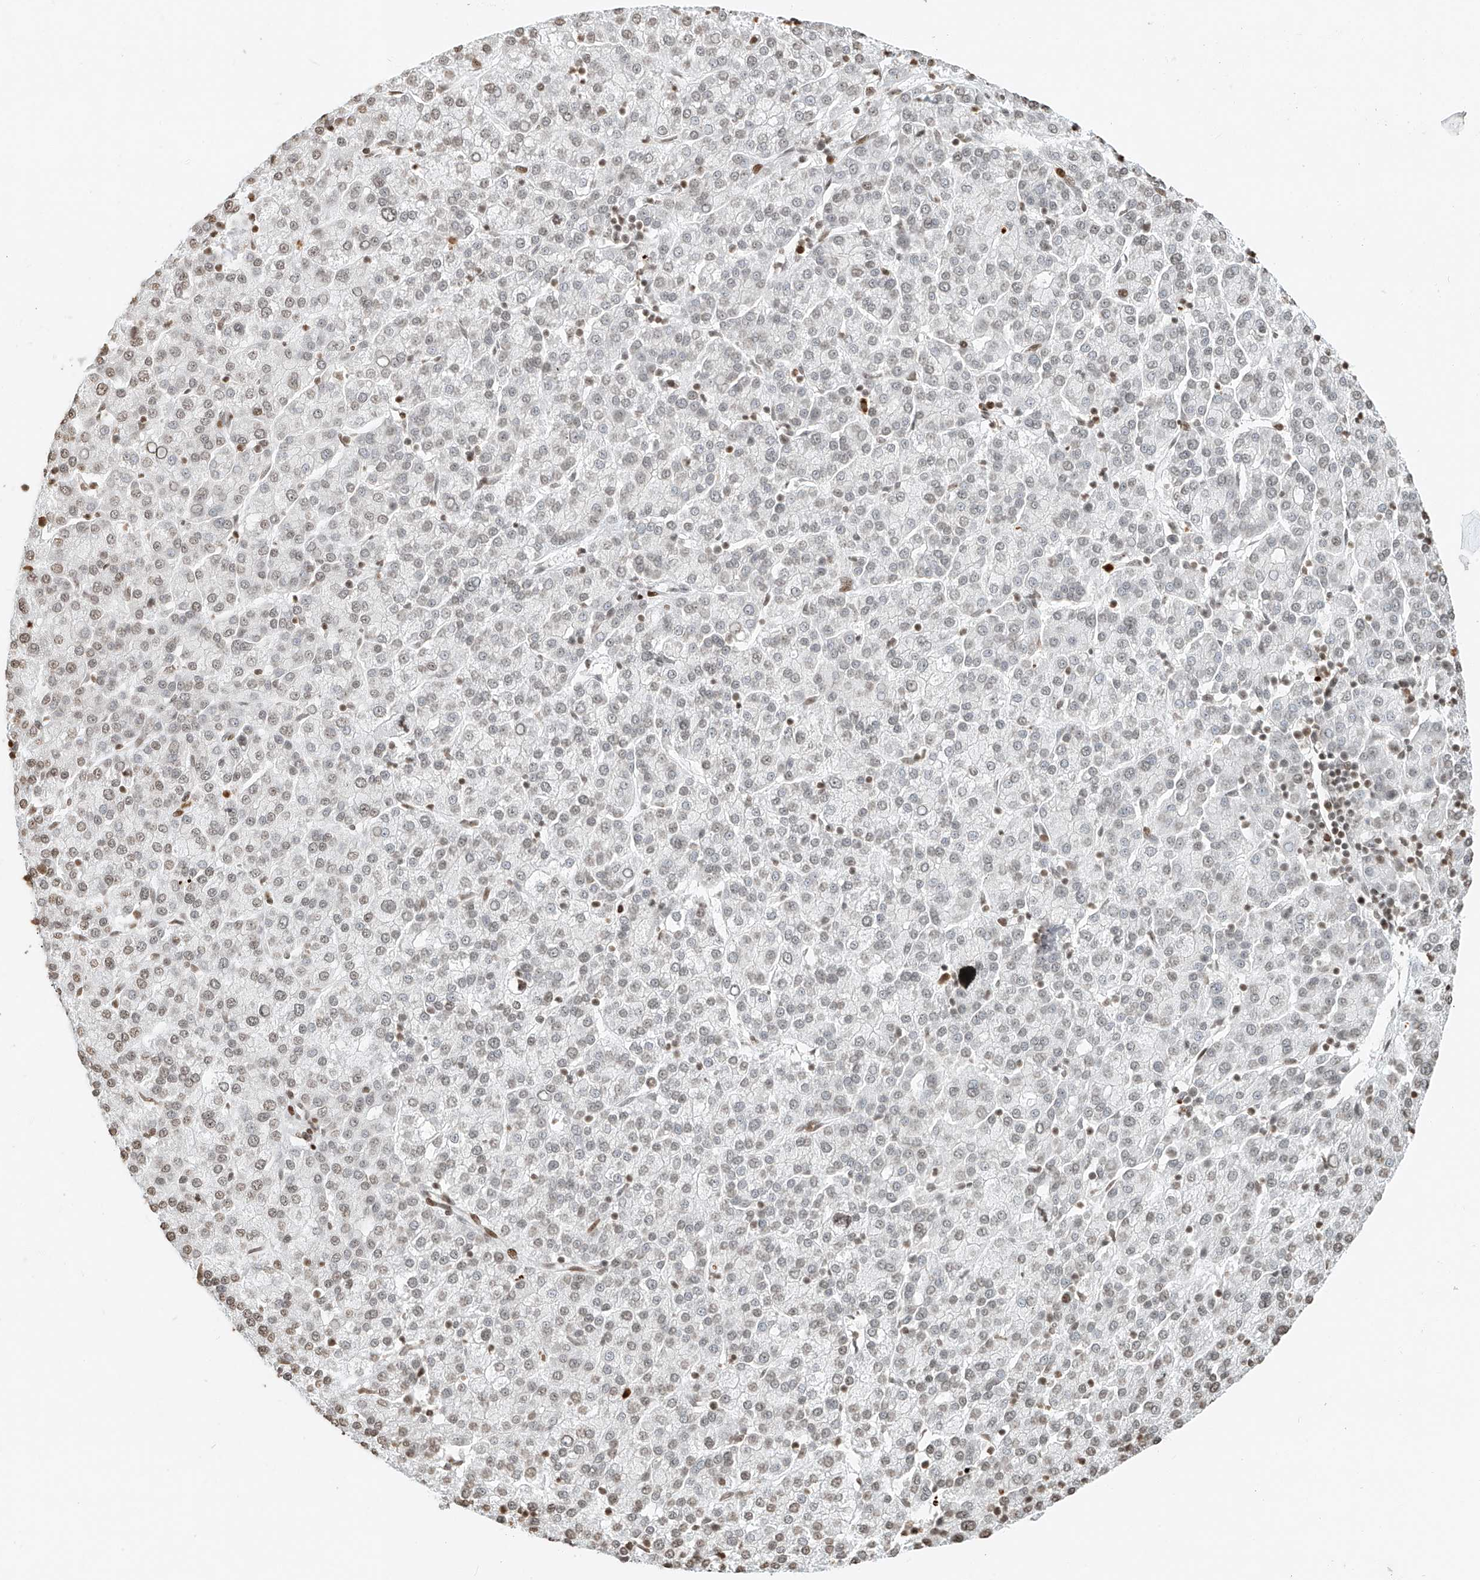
{"staining": {"intensity": "weak", "quantity": "<25%", "location": "nuclear"}, "tissue": "liver cancer", "cell_type": "Tumor cells", "image_type": "cancer", "snomed": [{"axis": "morphology", "description": "Carcinoma, Hepatocellular, NOS"}, {"axis": "topography", "description": "Liver"}], "caption": "Immunohistochemistry of human liver hepatocellular carcinoma displays no staining in tumor cells.", "gene": "C17orf58", "patient": {"sex": "female", "age": 58}}